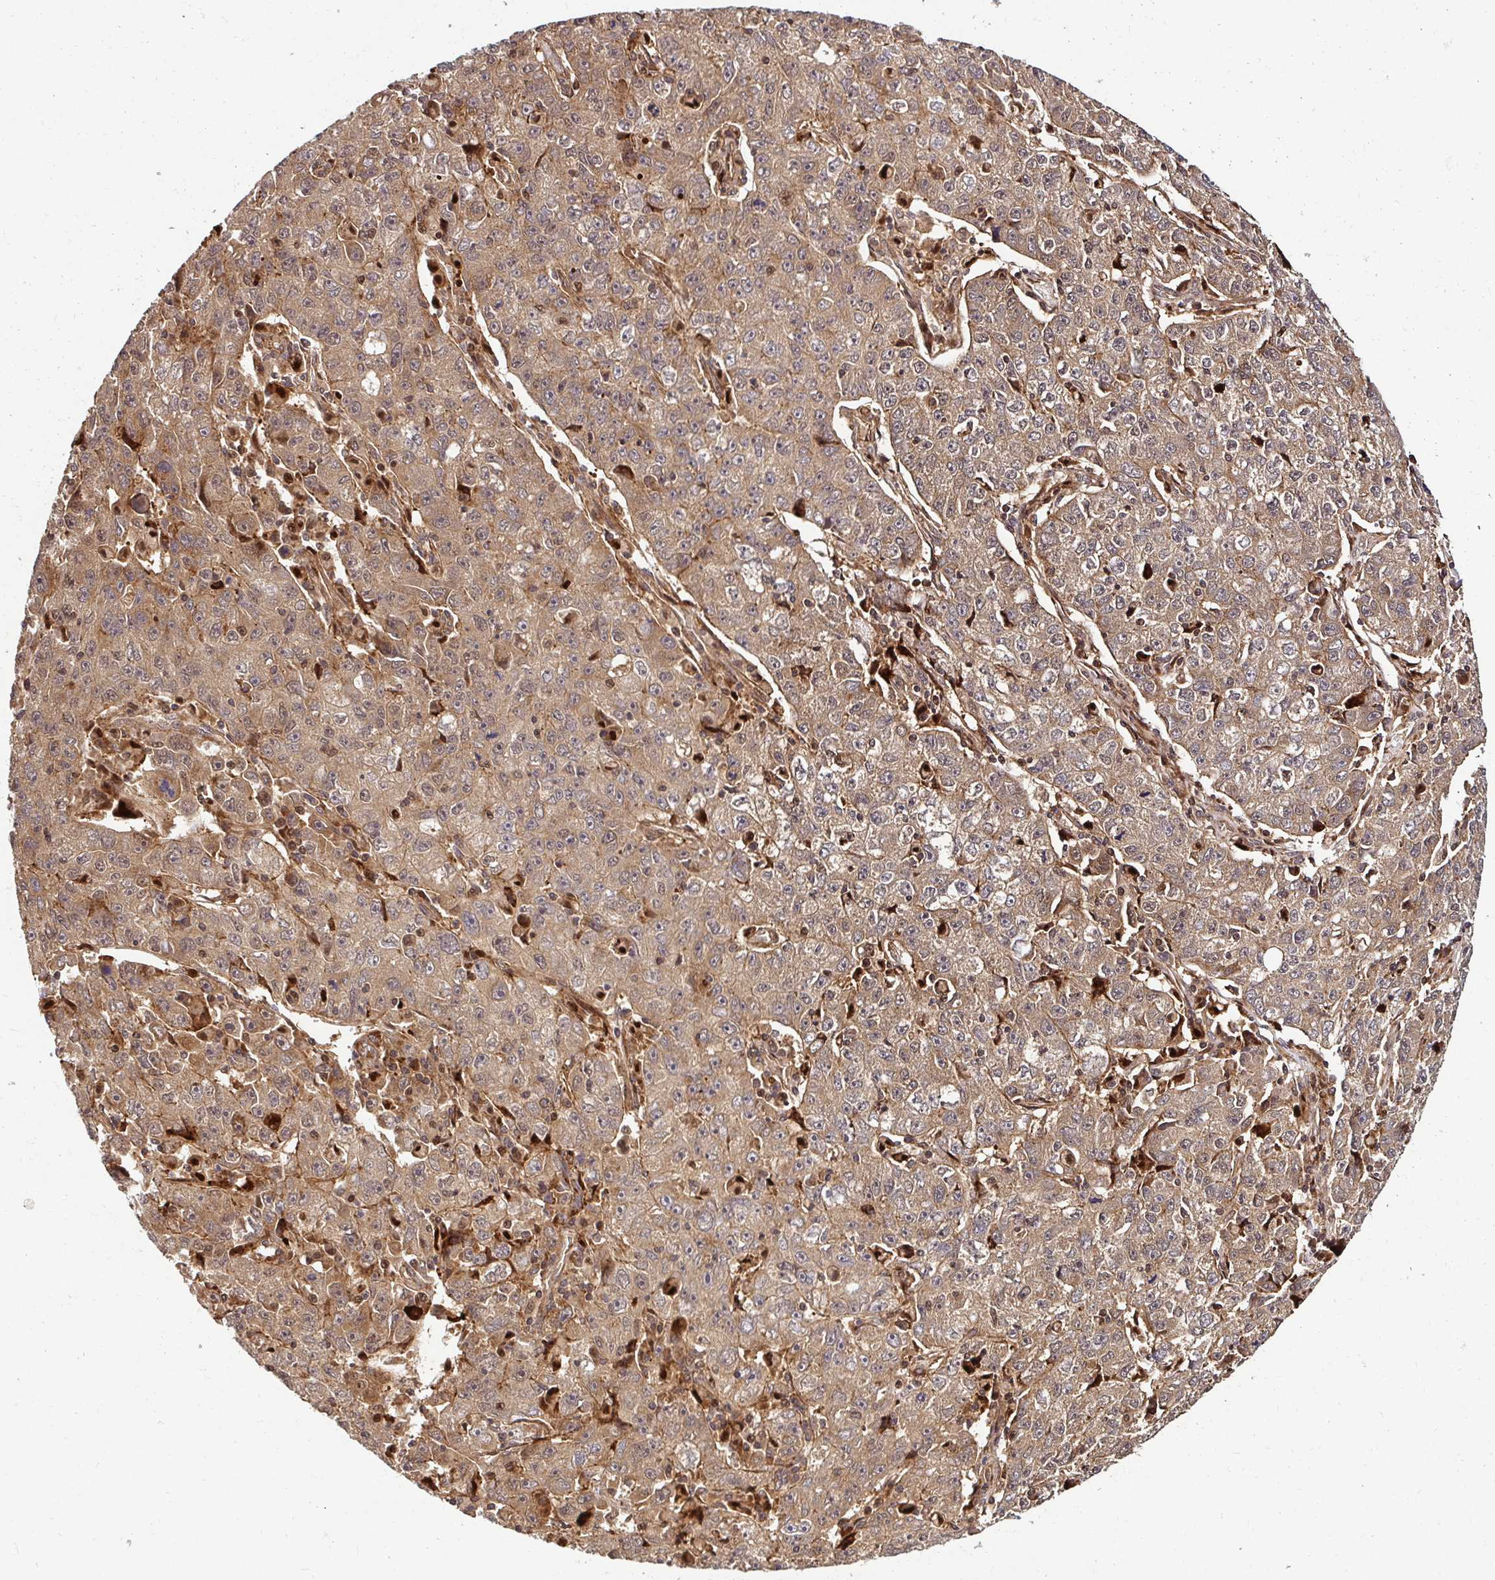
{"staining": {"intensity": "moderate", "quantity": "<25%", "location": "cytoplasmic/membranous,nuclear"}, "tissue": "lung cancer", "cell_type": "Tumor cells", "image_type": "cancer", "snomed": [{"axis": "morphology", "description": "Normal morphology"}, {"axis": "morphology", "description": "Adenocarcinoma, NOS"}, {"axis": "topography", "description": "Lymph node"}, {"axis": "topography", "description": "Lung"}], "caption": "Immunohistochemical staining of lung adenocarcinoma displays moderate cytoplasmic/membranous and nuclear protein expression in approximately <25% of tumor cells.", "gene": "PSMA4", "patient": {"sex": "female", "age": 57}}